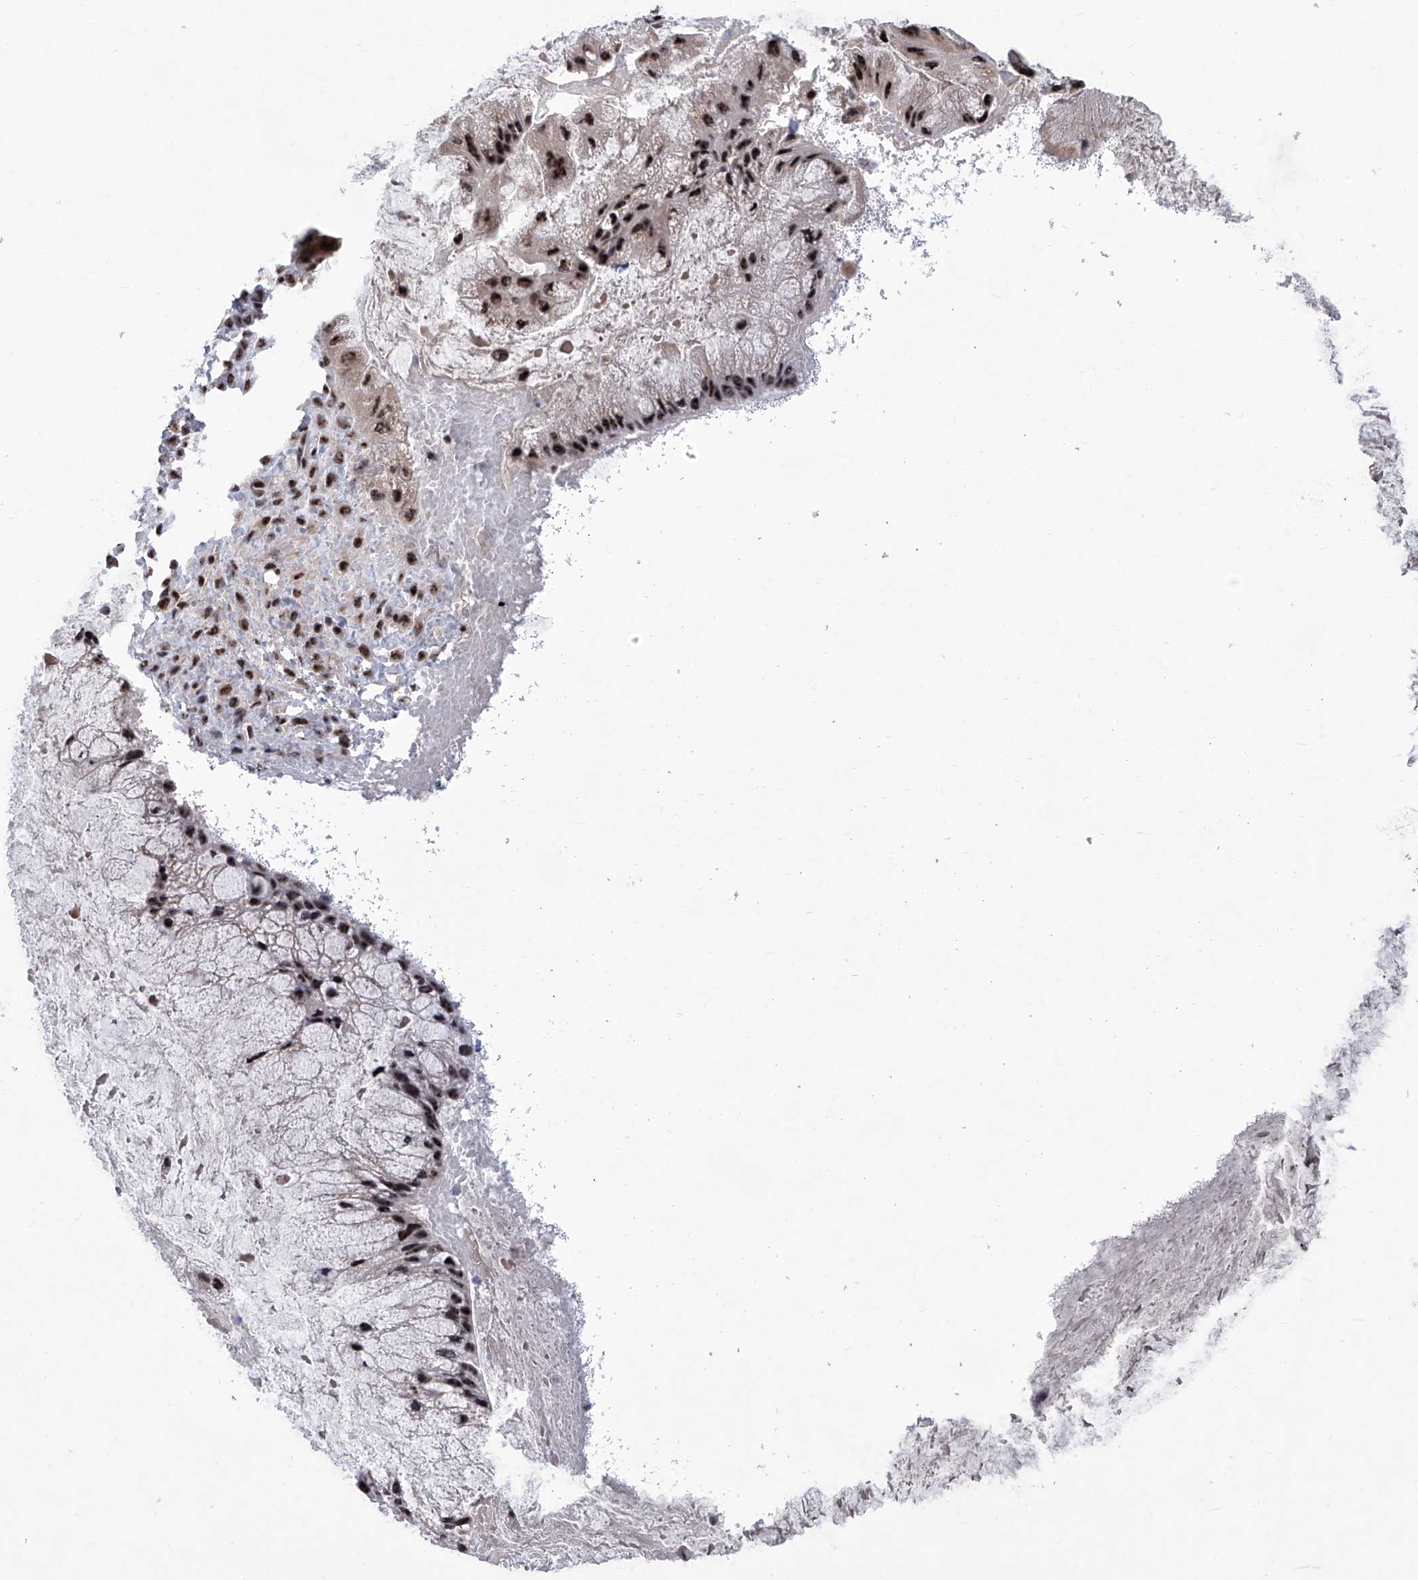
{"staining": {"intensity": "strong", "quantity": ">75%", "location": "nuclear"}, "tissue": "ovarian cancer", "cell_type": "Tumor cells", "image_type": "cancer", "snomed": [{"axis": "morphology", "description": "Cystadenocarcinoma, mucinous, NOS"}, {"axis": "topography", "description": "Ovary"}], "caption": "Ovarian cancer (mucinous cystadenocarcinoma) stained with DAB immunohistochemistry (IHC) shows high levels of strong nuclear staining in about >75% of tumor cells.", "gene": "FBXL4", "patient": {"sex": "female", "age": 37}}